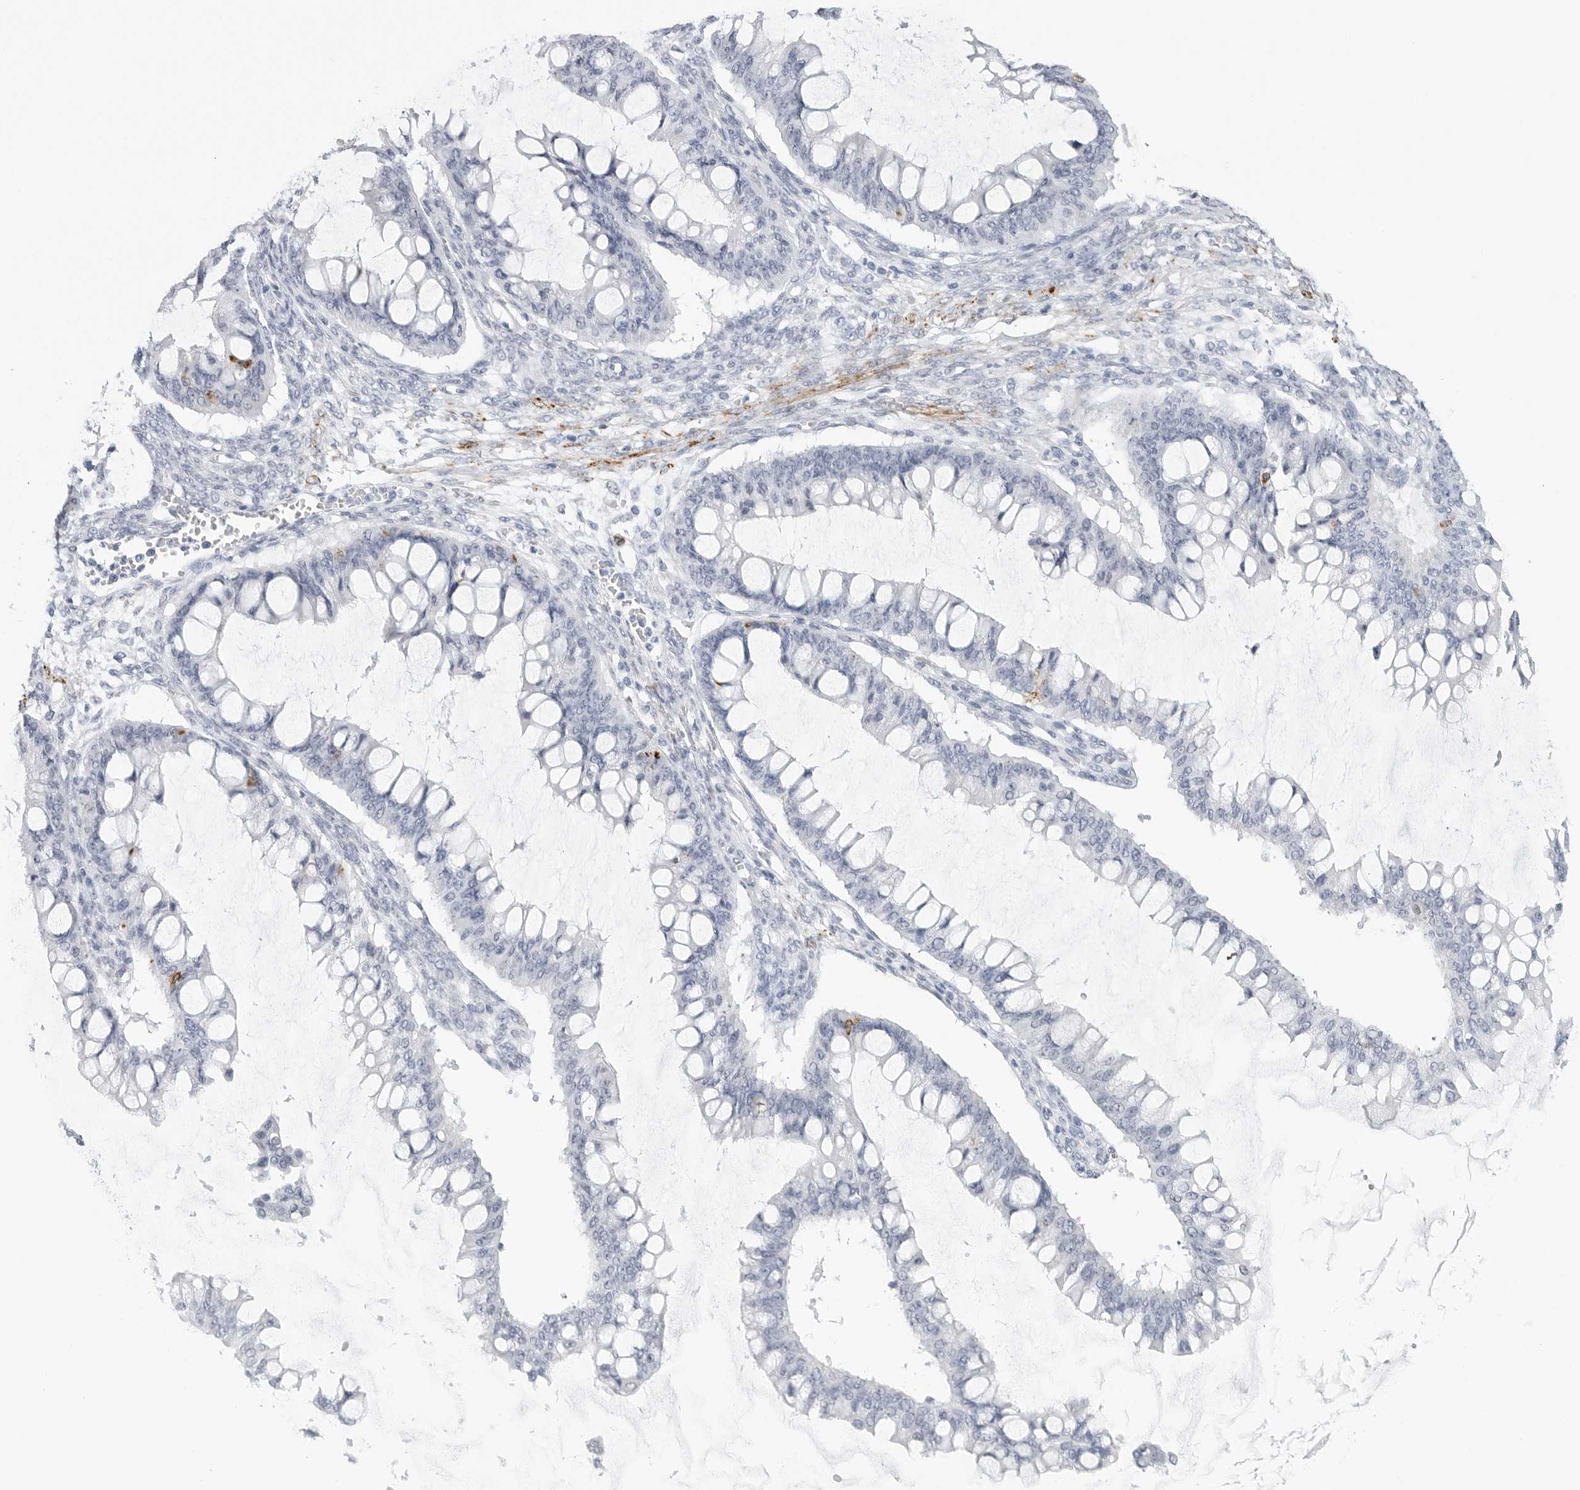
{"staining": {"intensity": "negative", "quantity": "none", "location": "none"}, "tissue": "ovarian cancer", "cell_type": "Tumor cells", "image_type": "cancer", "snomed": [{"axis": "morphology", "description": "Cystadenocarcinoma, mucinous, NOS"}, {"axis": "topography", "description": "Ovary"}], "caption": "This is an IHC photomicrograph of ovarian cancer. There is no expression in tumor cells.", "gene": "HSPB7", "patient": {"sex": "female", "age": 73}}